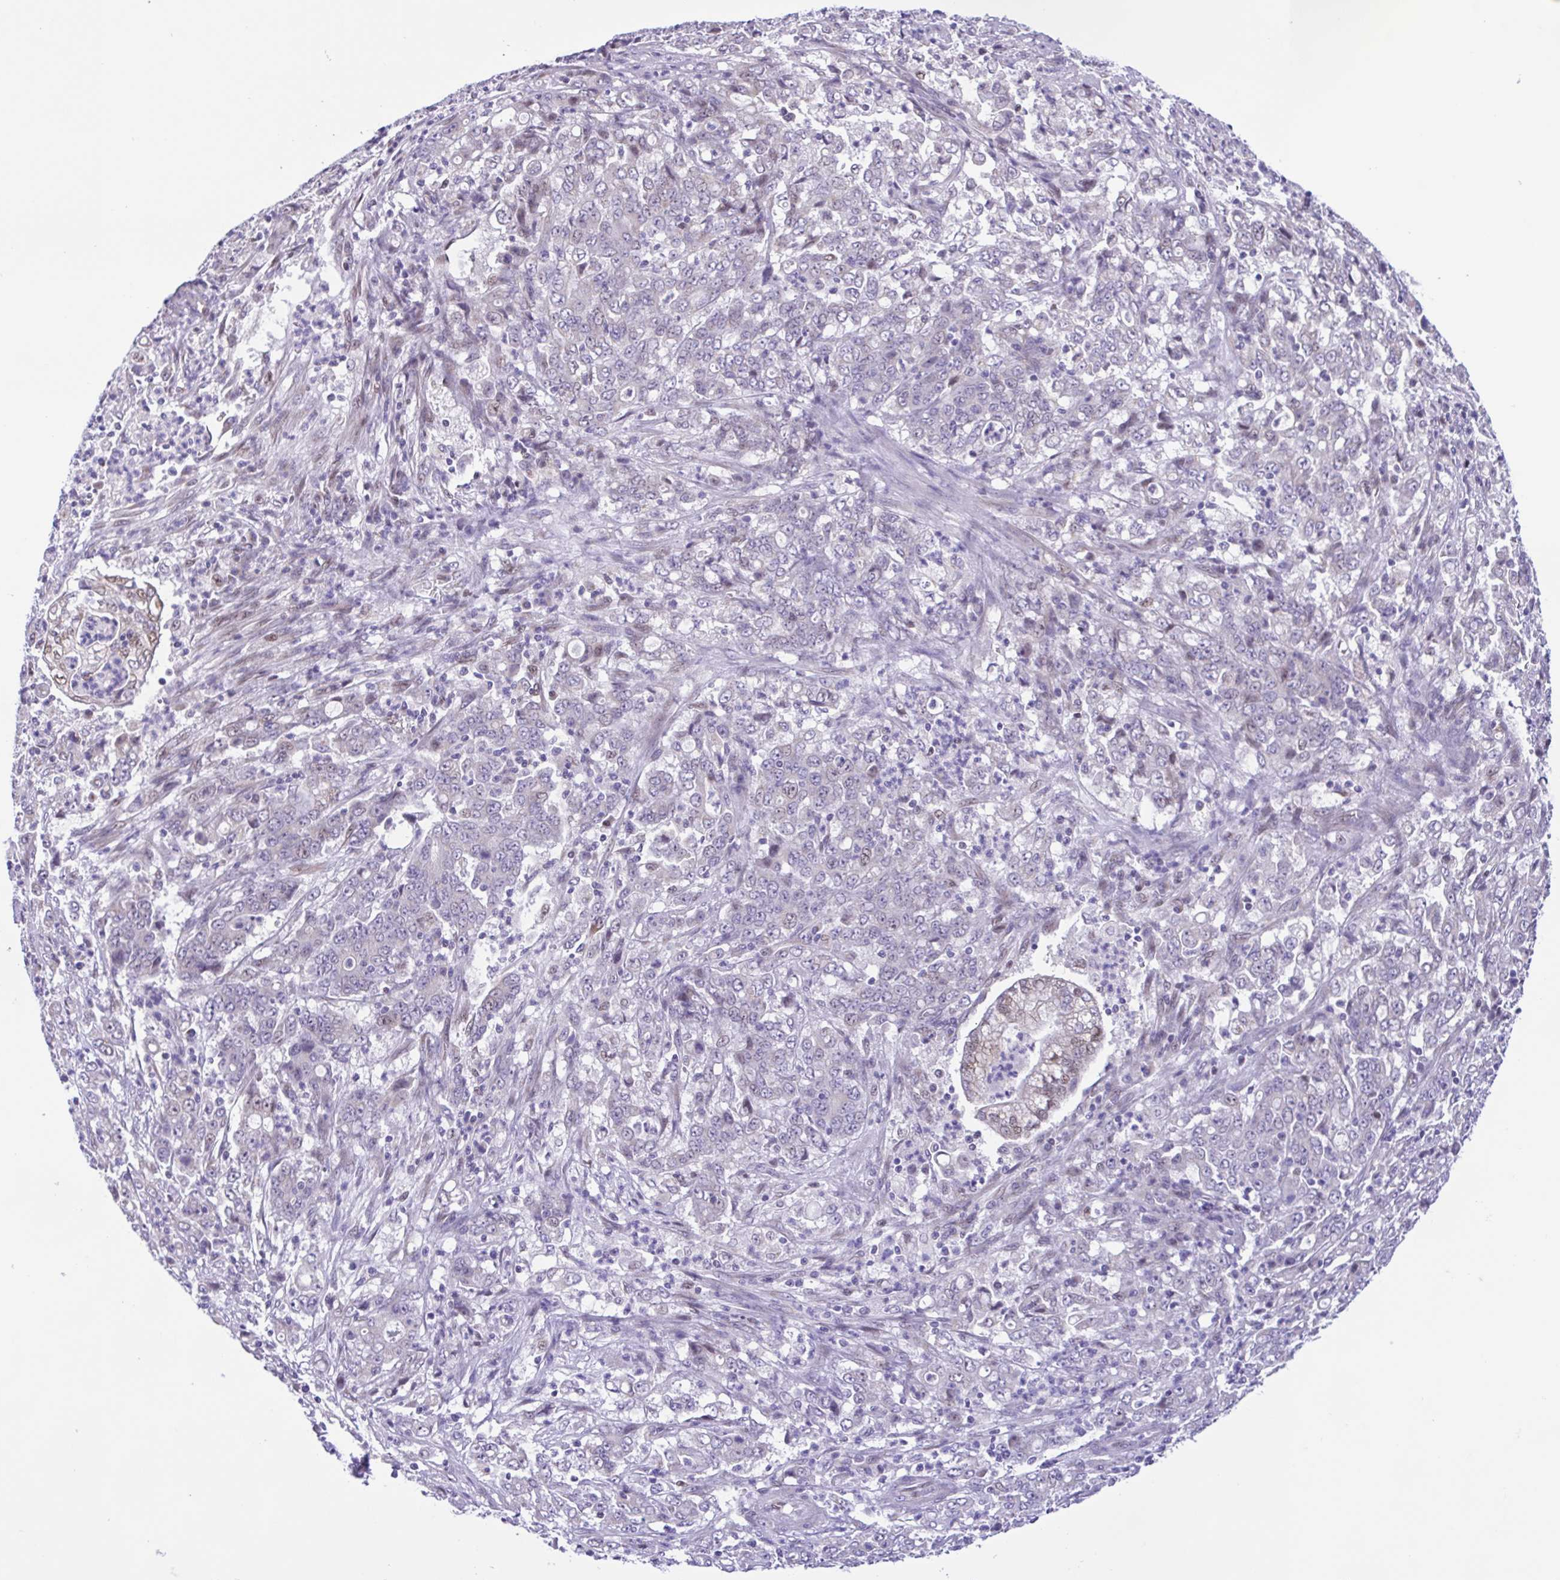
{"staining": {"intensity": "negative", "quantity": "none", "location": "none"}, "tissue": "stomach cancer", "cell_type": "Tumor cells", "image_type": "cancer", "snomed": [{"axis": "morphology", "description": "Adenocarcinoma, NOS"}, {"axis": "topography", "description": "Stomach, lower"}], "caption": "An image of stomach cancer (adenocarcinoma) stained for a protein reveals no brown staining in tumor cells. (DAB immunohistochemistry with hematoxylin counter stain).", "gene": "TGM3", "patient": {"sex": "female", "age": 71}}